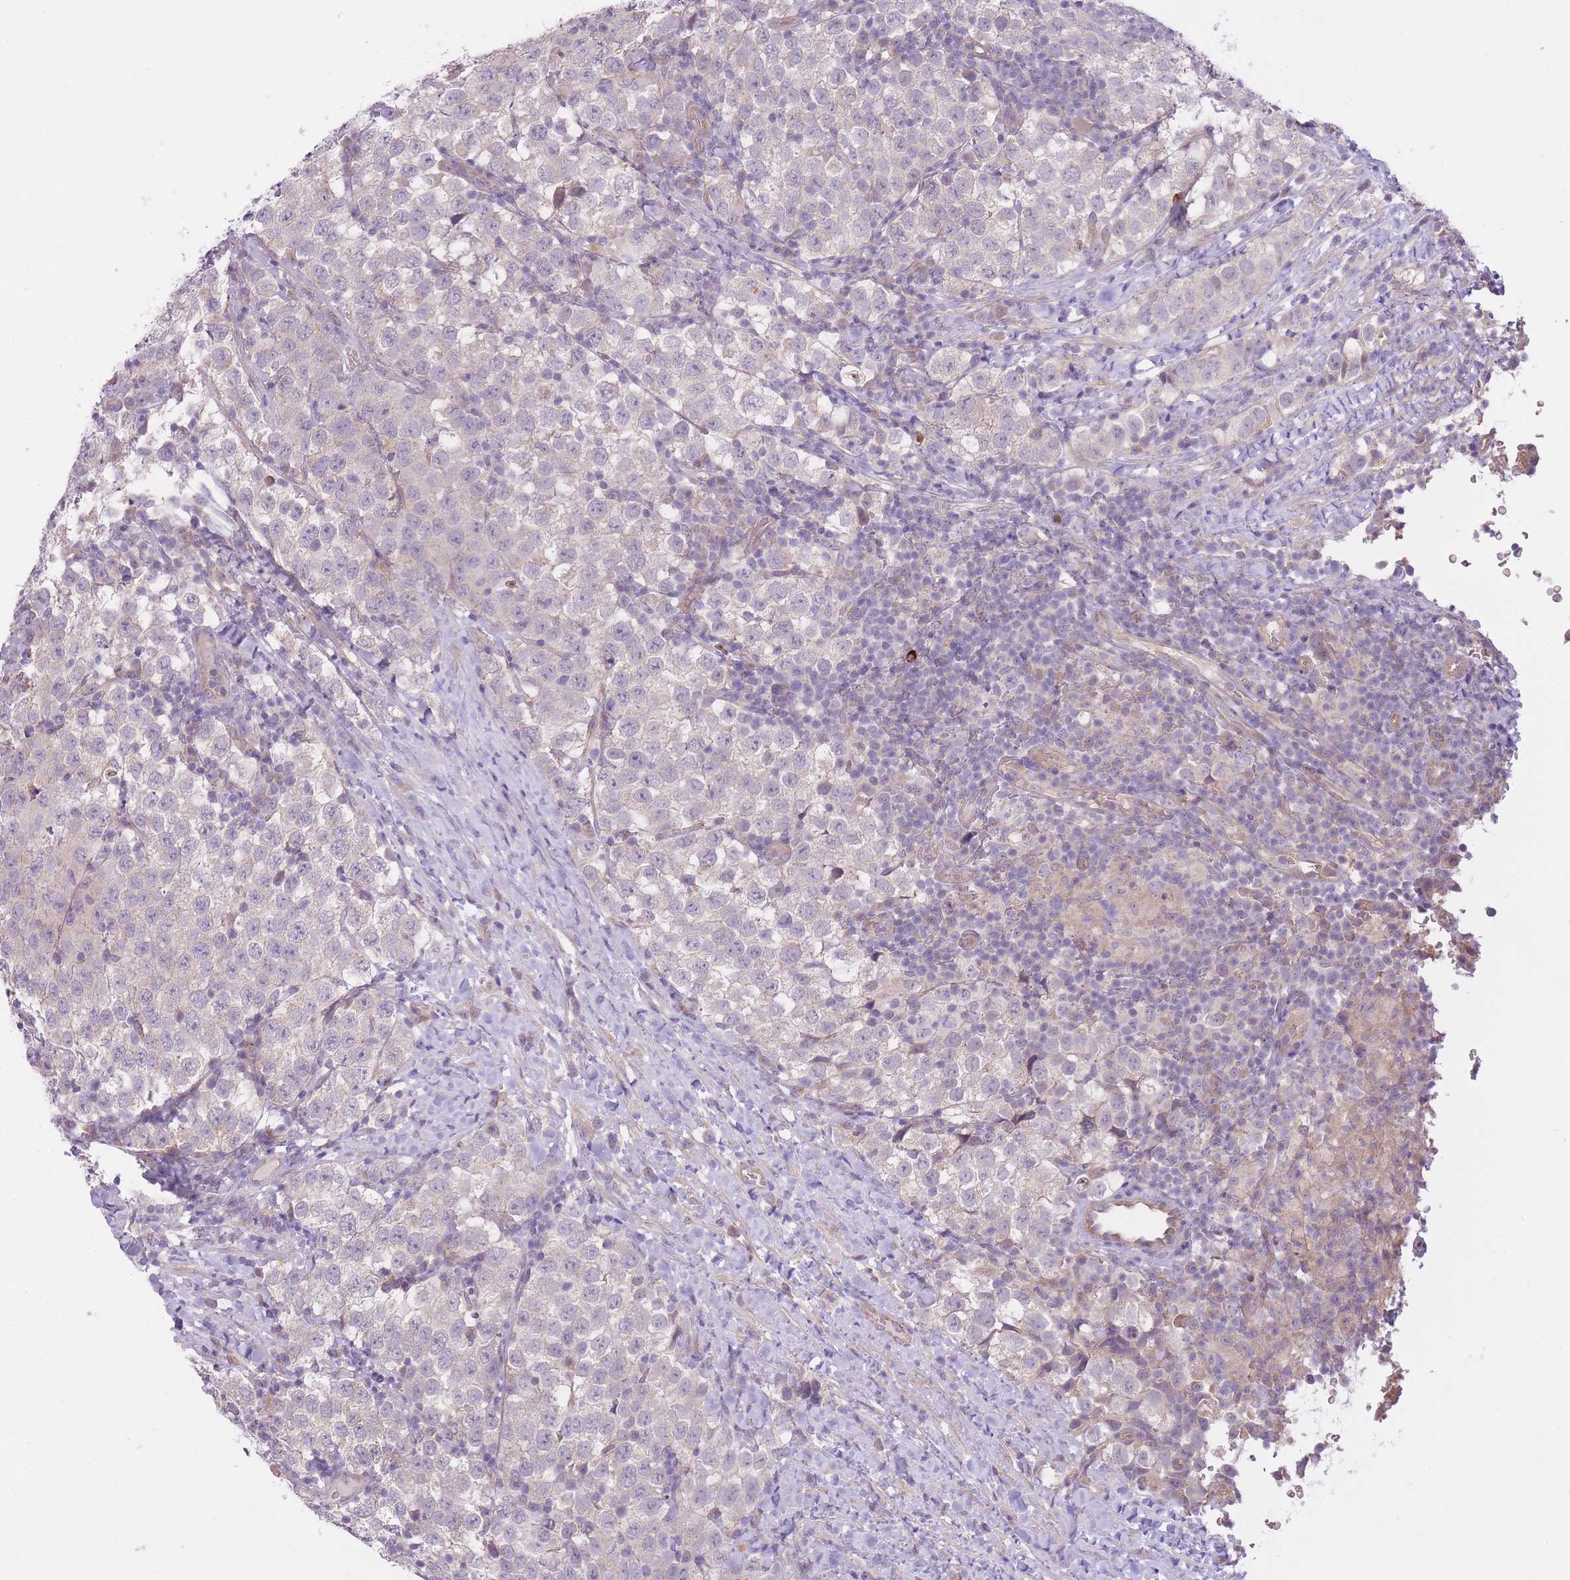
{"staining": {"intensity": "negative", "quantity": "none", "location": "none"}, "tissue": "testis cancer", "cell_type": "Tumor cells", "image_type": "cancer", "snomed": [{"axis": "morphology", "description": "Seminoma, NOS"}, {"axis": "topography", "description": "Testis"}], "caption": "Immunohistochemistry (IHC) of human seminoma (testis) reveals no expression in tumor cells.", "gene": "REV1", "patient": {"sex": "male", "age": 34}}